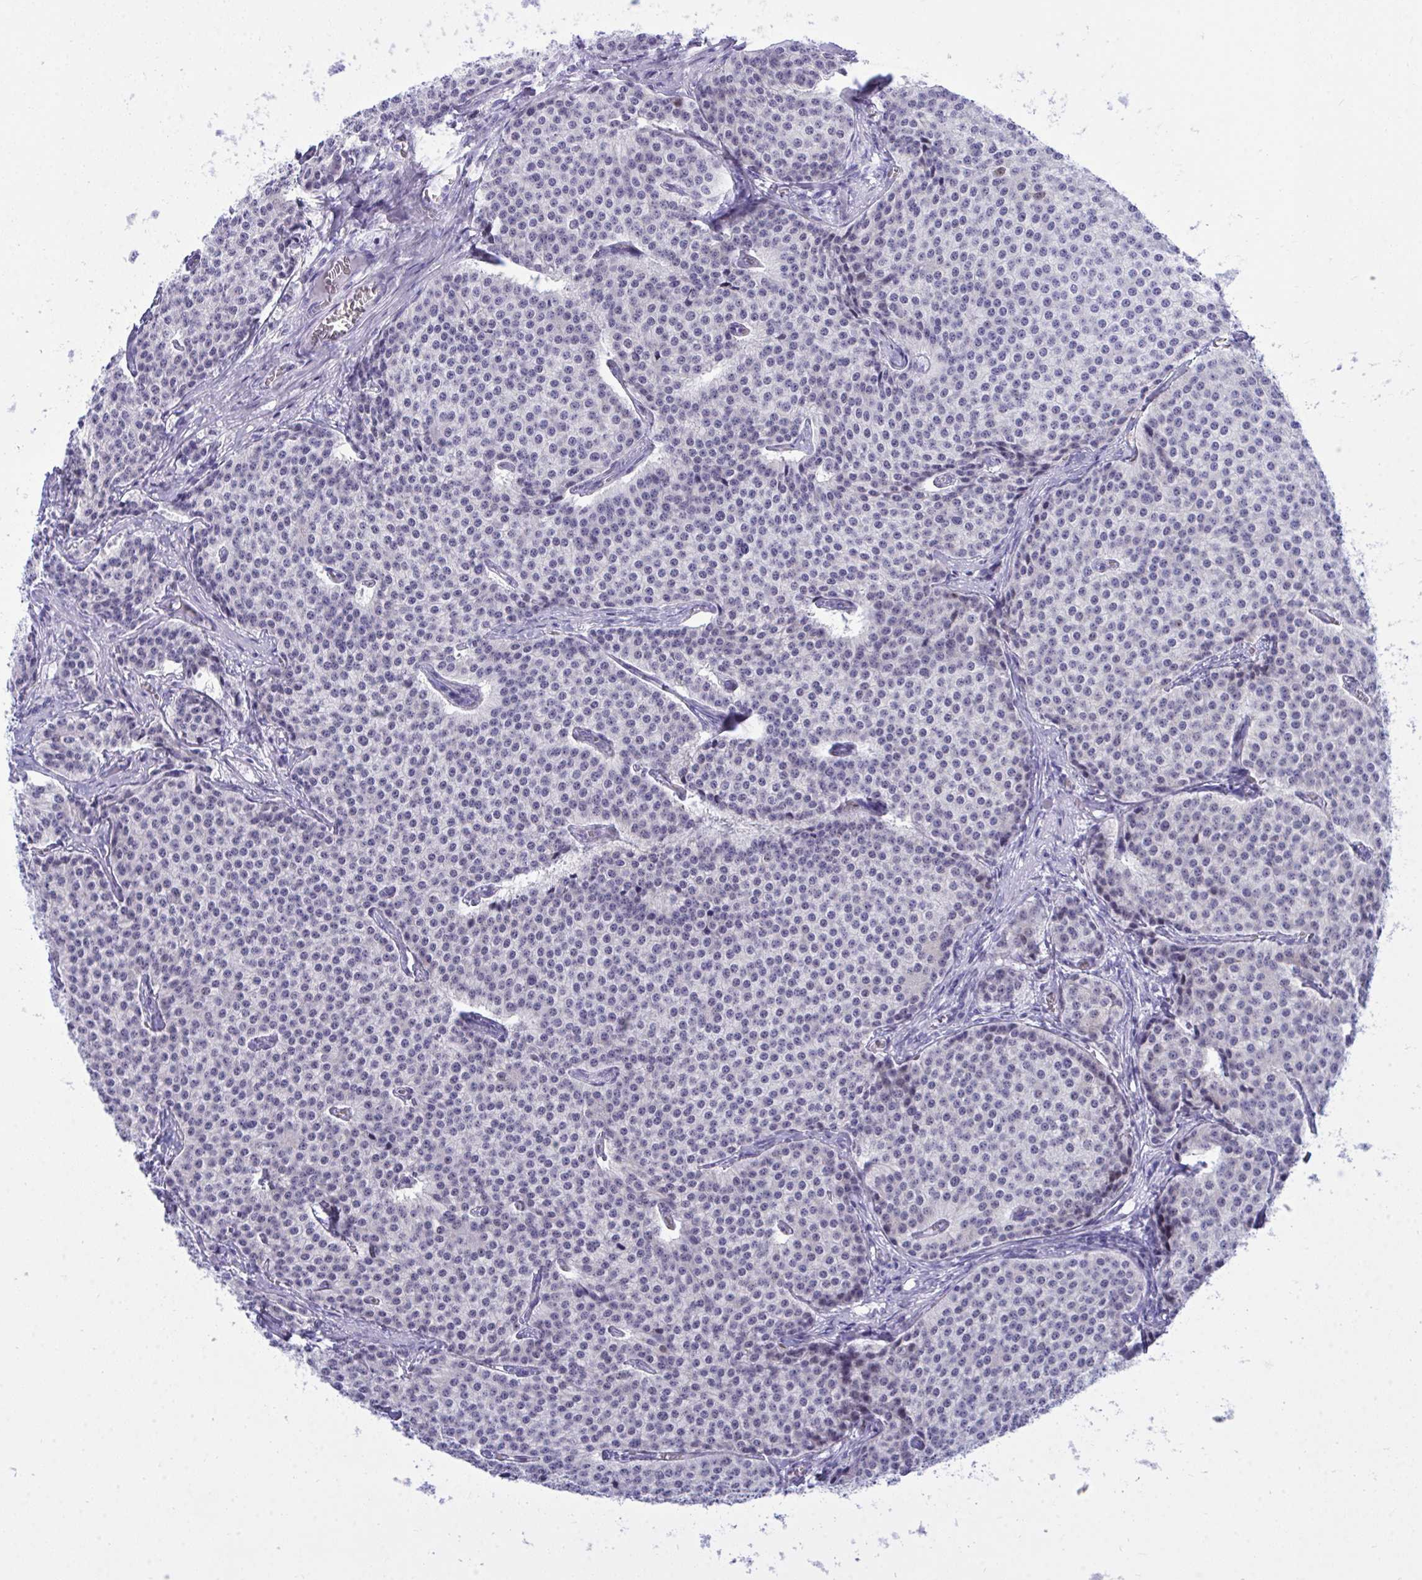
{"staining": {"intensity": "negative", "quantity": "none", "location": "none"}, "tissue": "carcinoid", "cell_type": "Tumor cells", "image_type": "cancer", "snomed": [{"axis": "morphology", "description": "Carcinoid, malignant, NOS"}, {"axis": "topography", "description": "Small intestine"}], "caption": "An IHC micrograph of carcinoid is shown. There is no staining in tumor cells of carcinoid.", "gene": "BEX5", "patient": {"sex": "female", "age": 64}}